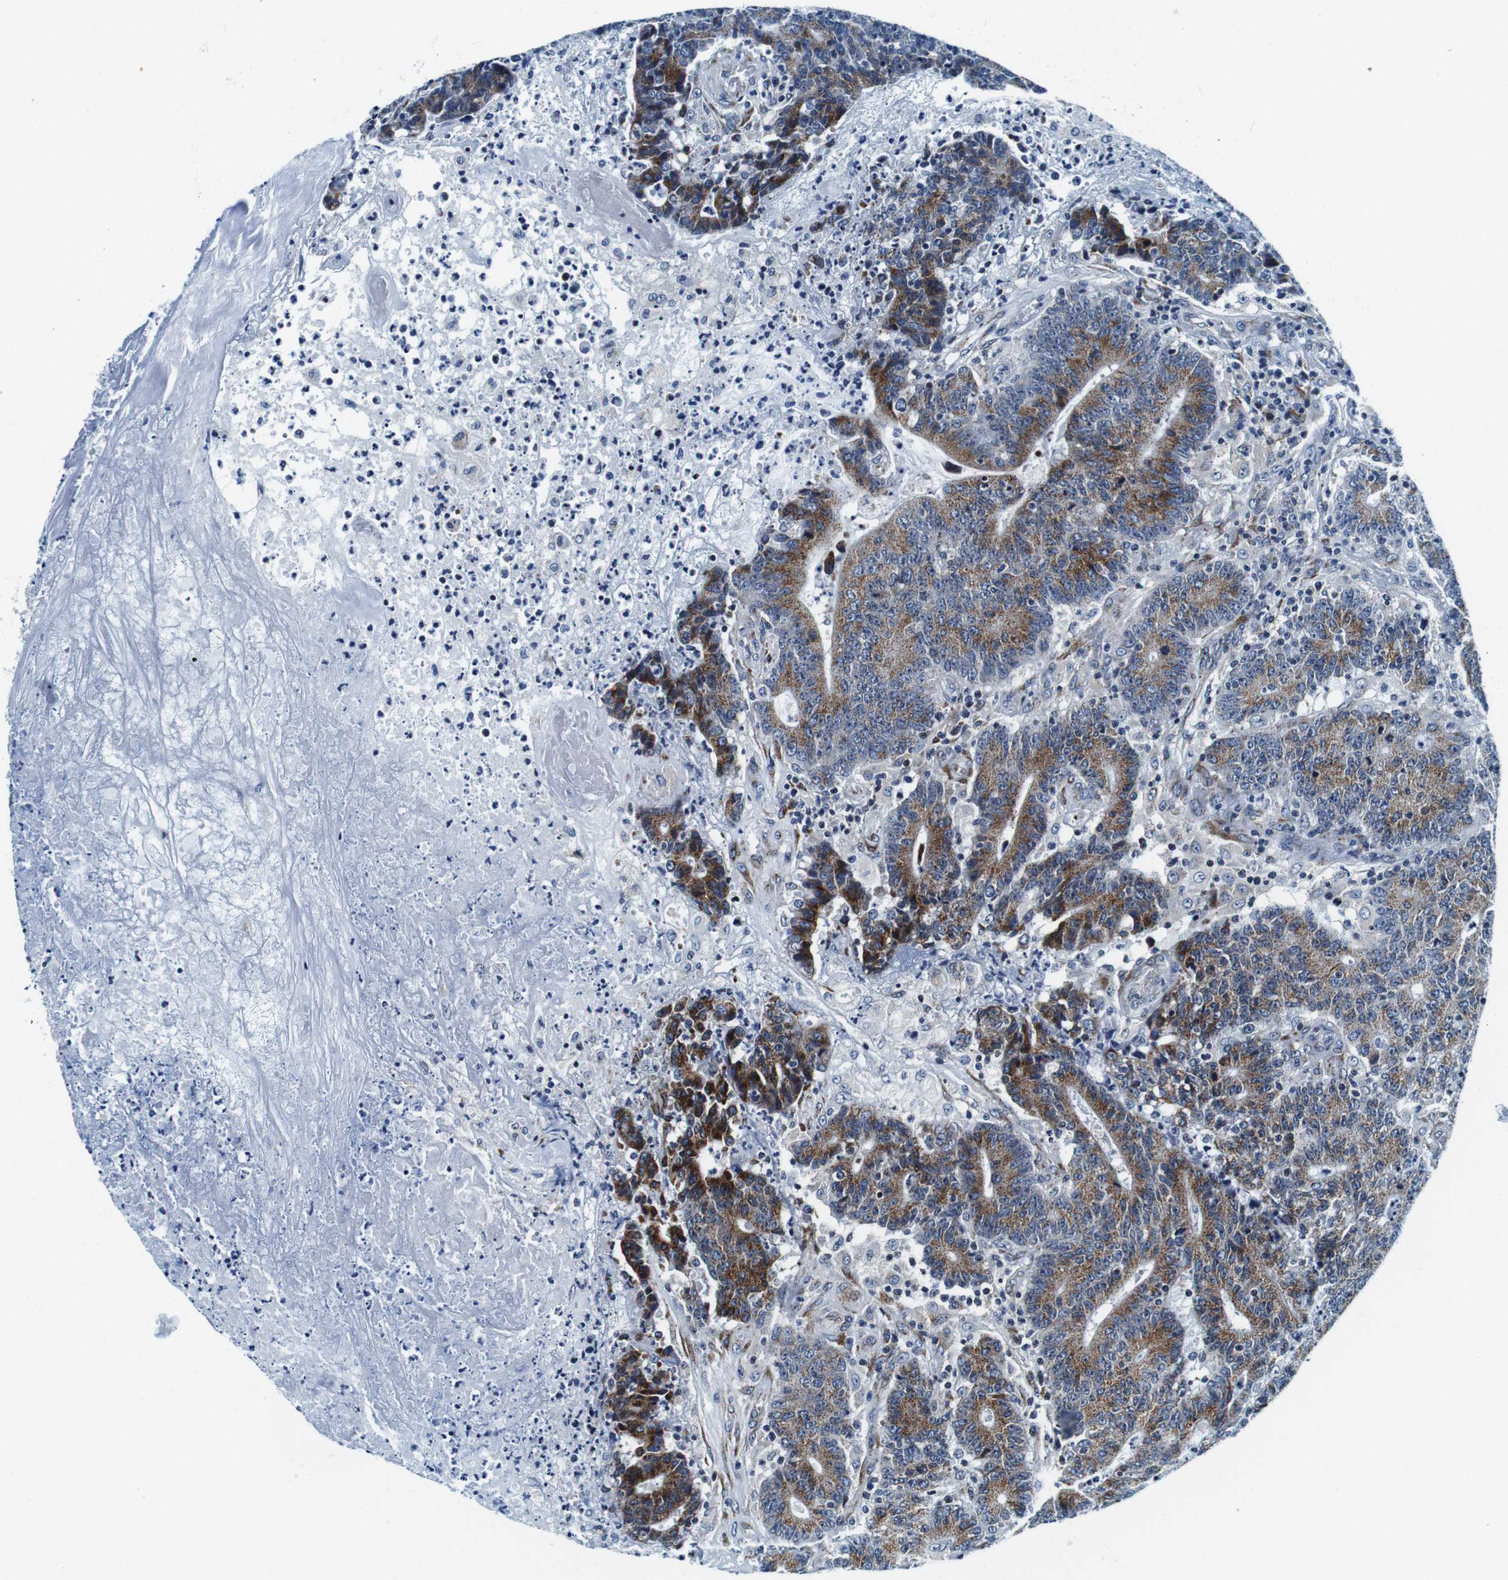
{"staining": {"intensity": "moderate", "quantity": ">75%", "location": "cytoplasmic/membranous"}, "tissue": "colorectal cancer", "cell_type": "Tumor cells", "image_type": "cancer", "snomed": [{"axis": "morphology", "description": "Normal tissue, NOS"}, {"axis": "morphology", "description": "Adenocarcinoma, NOS"}, {"axis": "topography", "description": "Colon"}], "caption": "The histopathology image reveals immunohistochemical staining of adenocarcinoma (colorectal). There is moderate cytoplasmic/membranous expression is appreciated in approximately >75% of tumor cells.", "gene": "FAR2", "patient": {"sex": "female", "age": 75}}